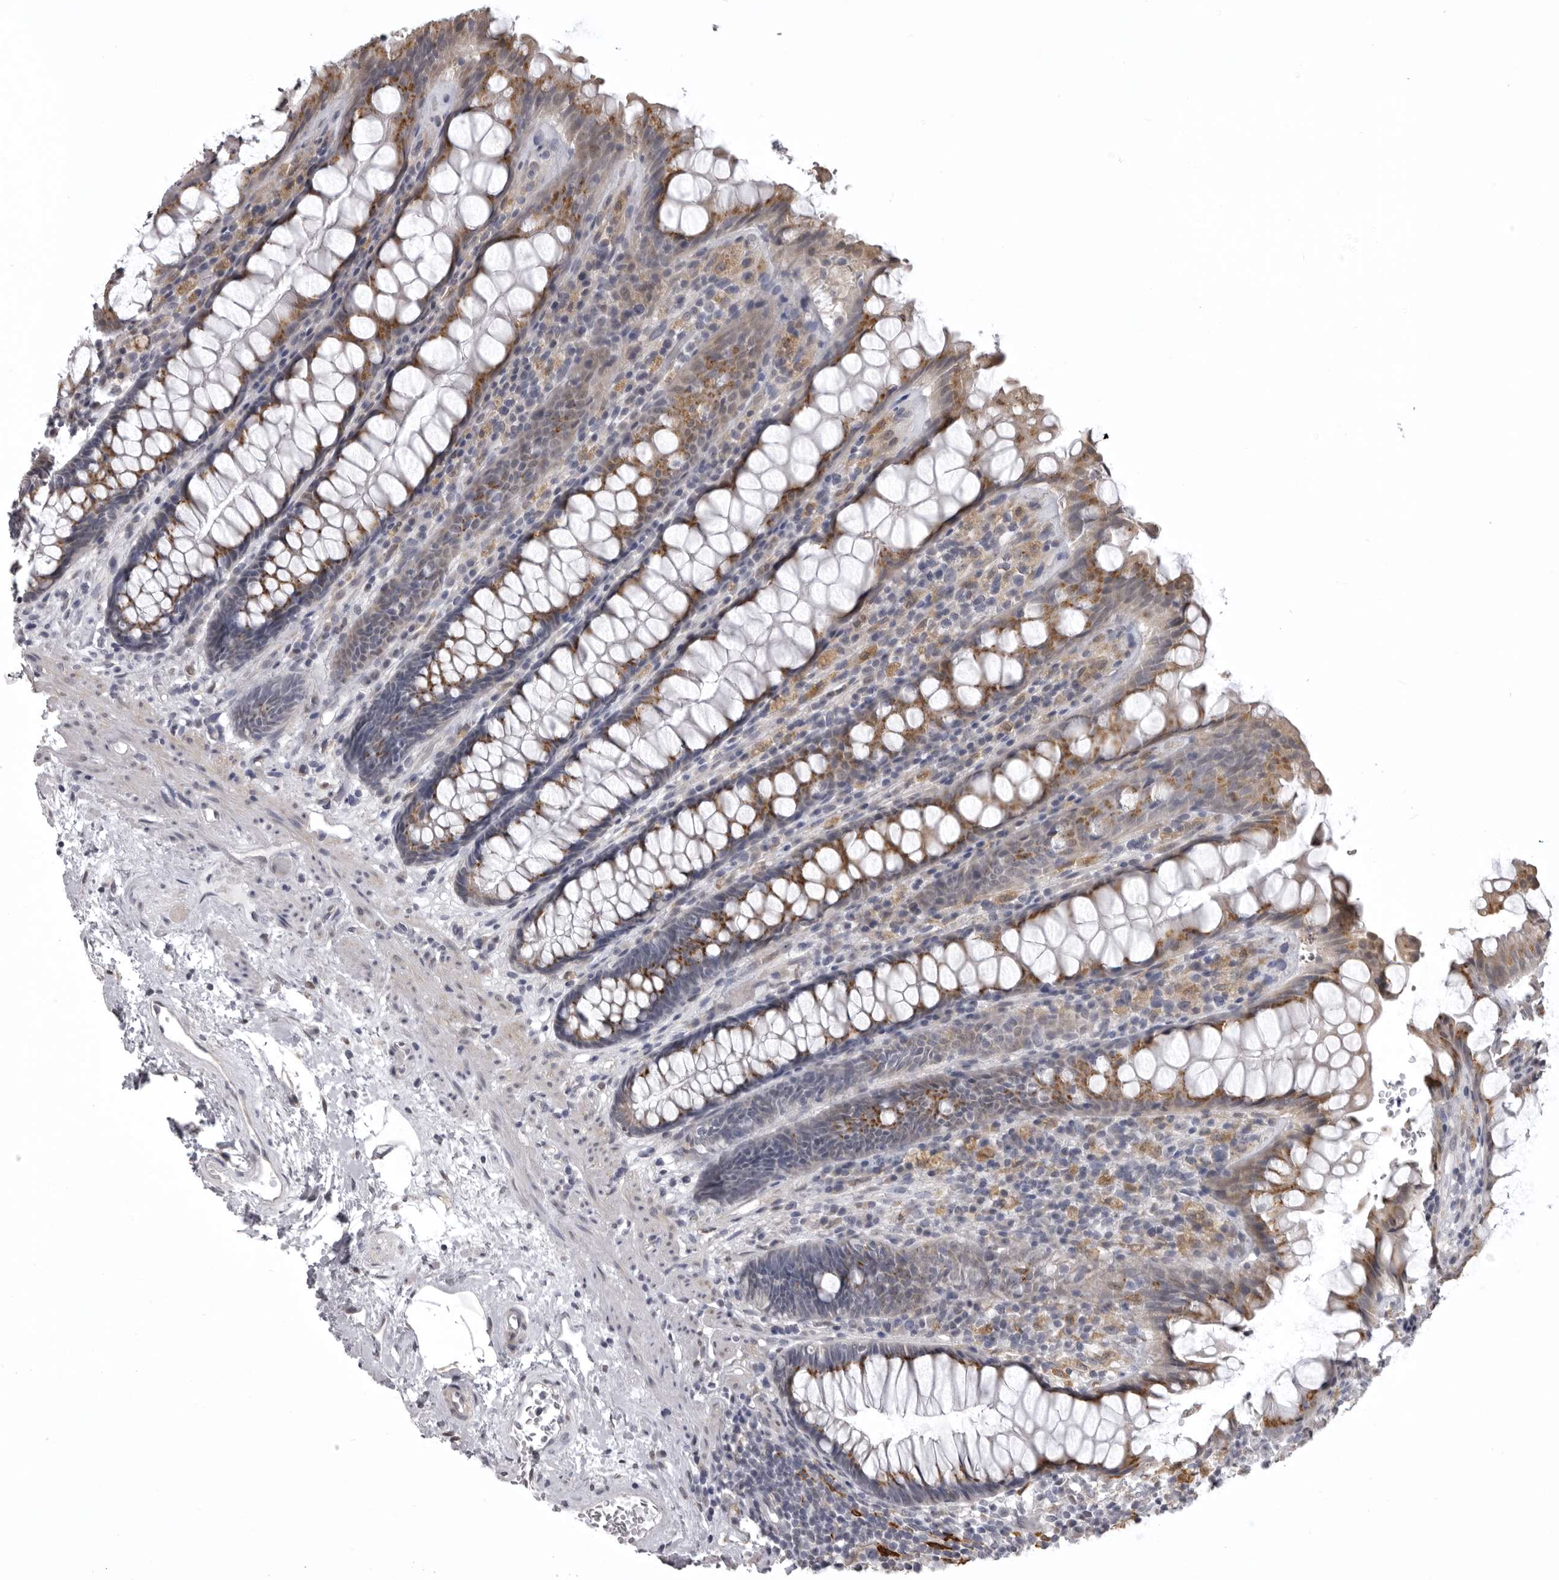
{"staining": {"intensity": "moderate", "quantity": ">75%", "location": "cytoplasmic/membranous"}, "tissue": "rectum", "cell_type": "Glandular cells", "image_type": "normal", "snomed": [{"axis": "morphology", "description": "Normal tissue, NOS"}, {"axis": "topography", "description": "Rectum"}], "caption": "A high-resolution image shows immunohistochemistry staining of unremarkable rectum, which exhibits moderate cytoplasmic/membranous expression in approximately >75% of glandular cells.", "gene": "NCEH1", "patient": {"sex": "male", "age": 64}}